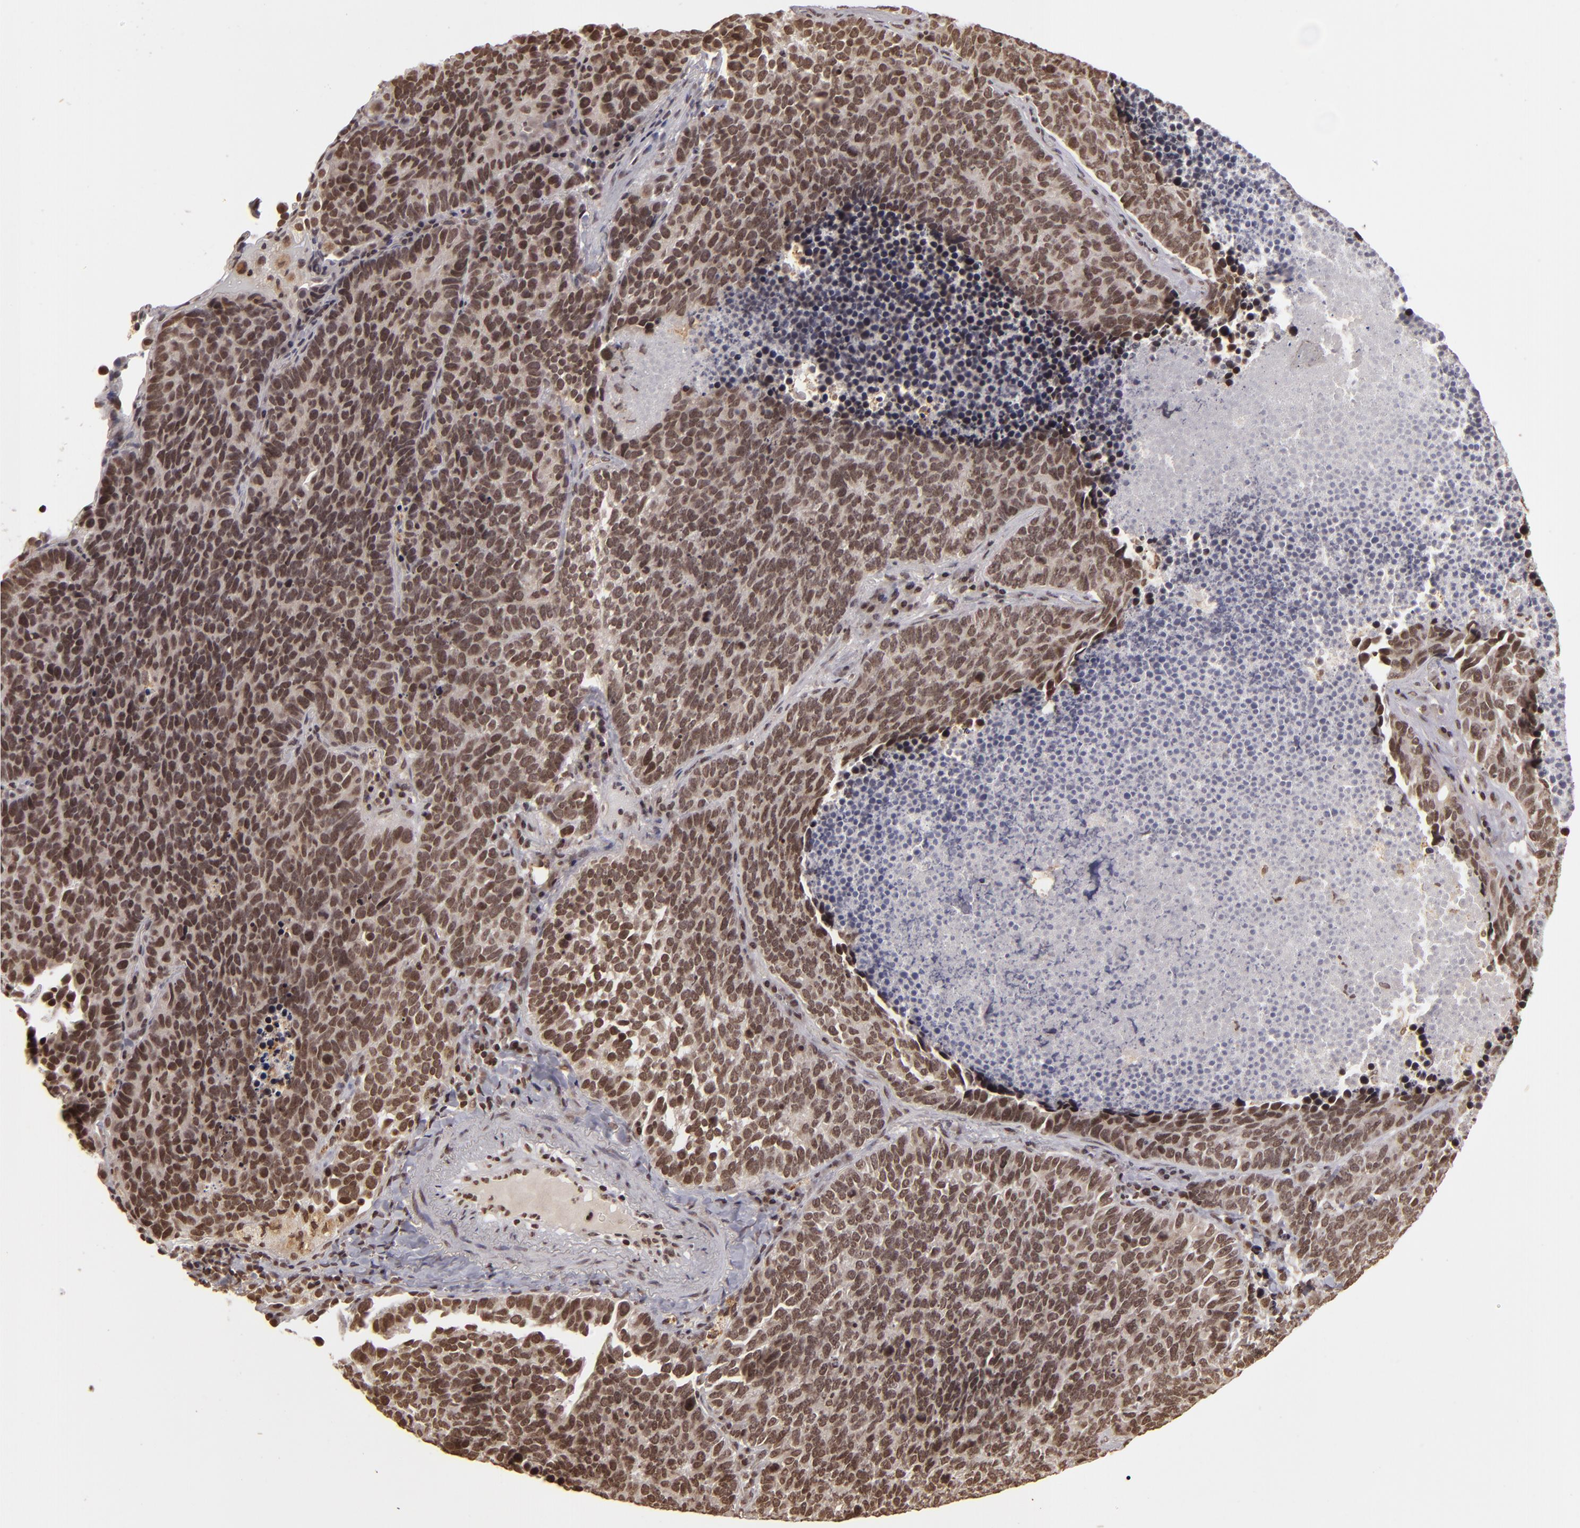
{"staining": {"intensity": "strong", "quantity": ">75%", "location": "nuclear"}, "tissue": "lung cancer", "cell_type": "Tumor cells", "image_type": "cancer", "snomed": [{"axis": "morphology", "description": "Neoplasm, malignant, NOS"}, {"axis": "topography", "description": "Lung"}], "caption": "Lung cancer tissue shows strong nuclear staining in about >75% of tumor cells", "gene": "CUL3", "patient": {"sex": "female", "age": 75}}